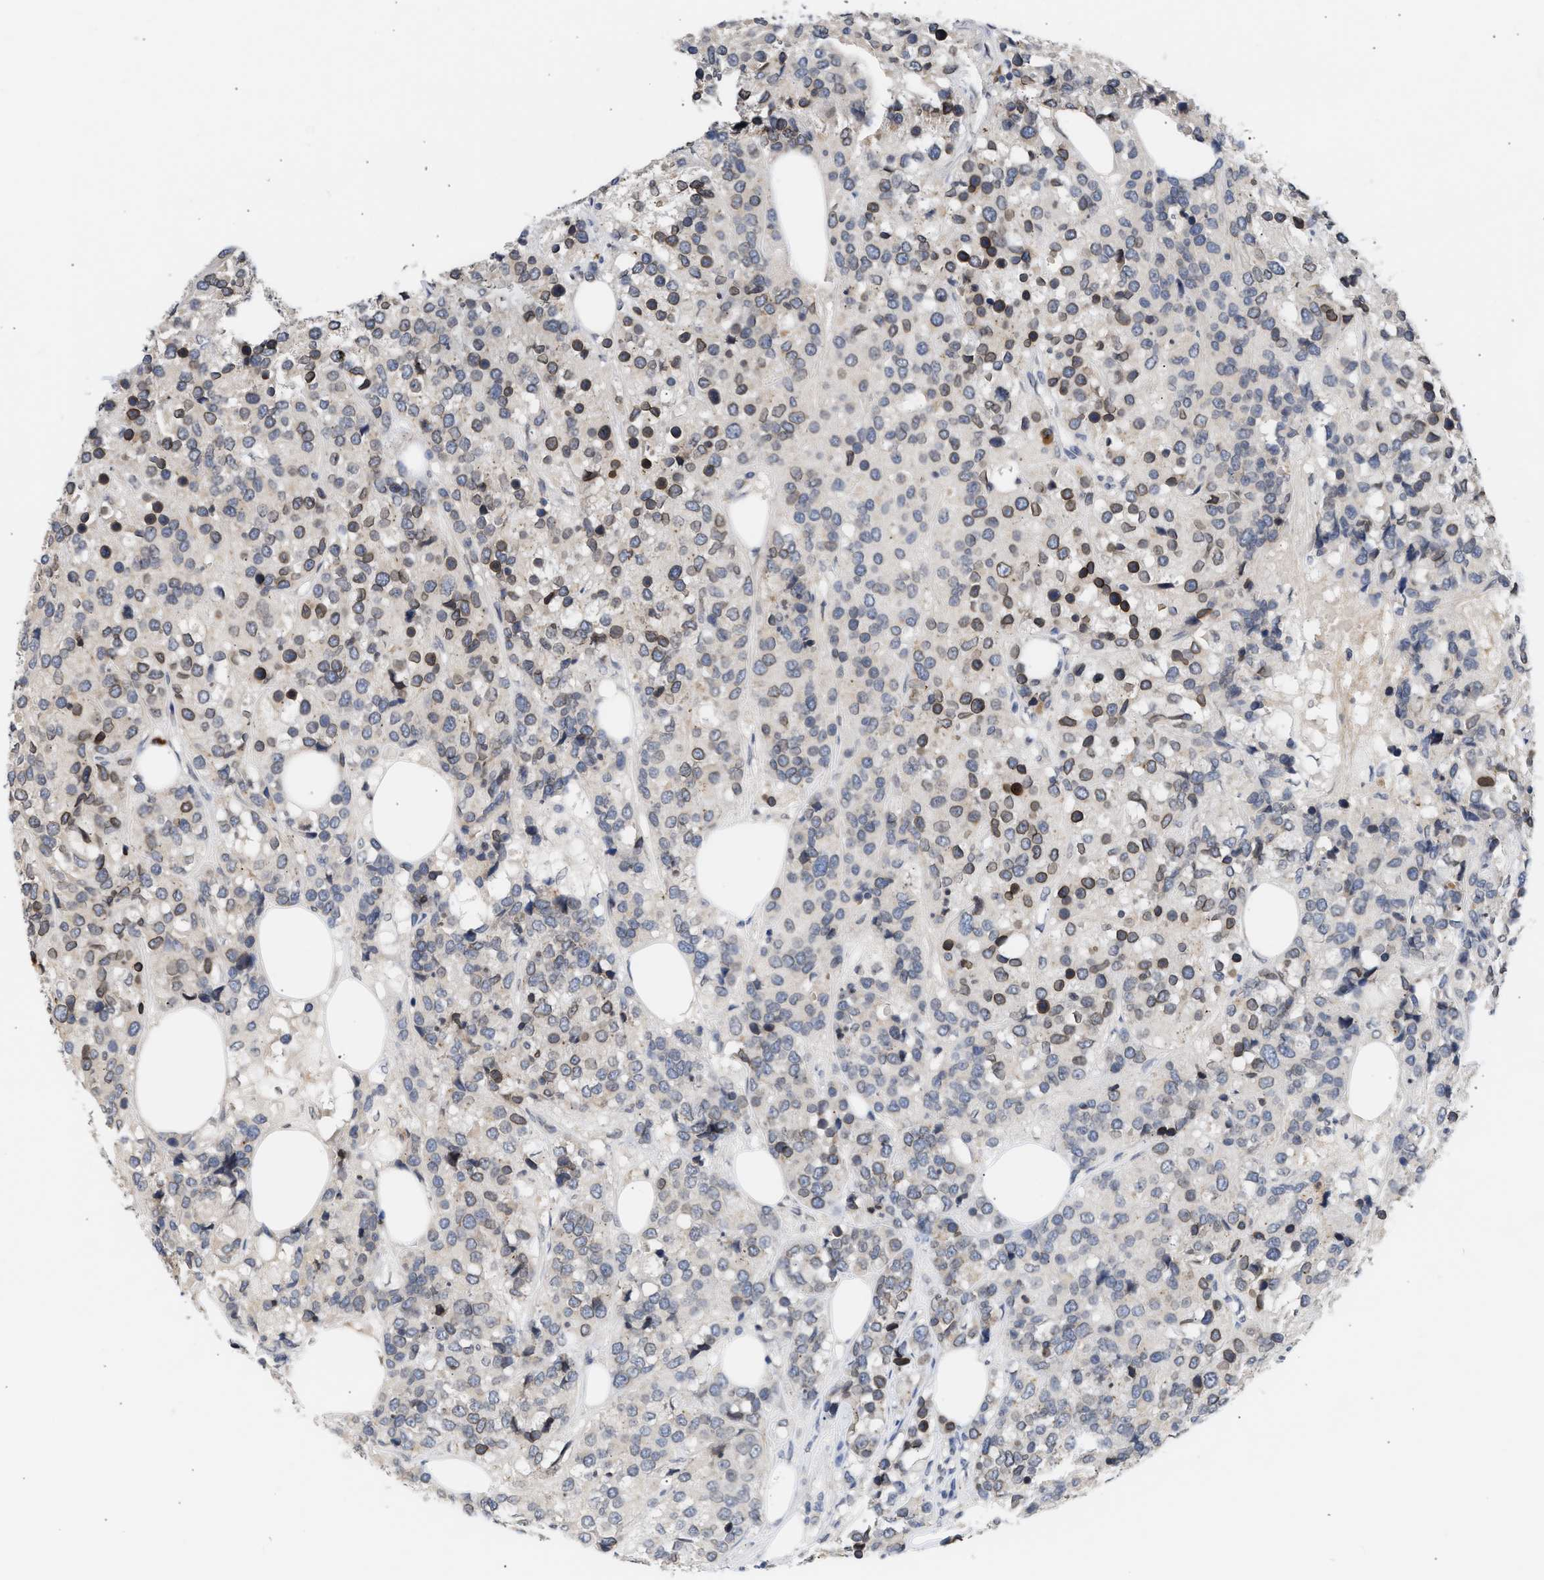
{"staining": {"intensity": "weak", "quantity": "<25%", "location": "cytoplasmic/membranous,nuclear"}, "tissue": "breast cancer", "cell_type": "Tumor cells", "image_type": "cancer", "snomed": [{"axis": "morphology", "description": "Lobular carcinoma"}, {"axis": "topography", "description": "Breast"}], "caption": "Immunohistochemistry (IHC) micrograph of human breast cancer (lobular carcinoma) stained for a protein (brown), which exhibits no expression in tumor cells. (Stains: DAB immunohistochemistry (IHC) with hematoxylin counter stain, Microscopy: brightfield microscopy at high magnification).", "gene": "NUP62", "patient": {"sex": "female", "age": 59}}